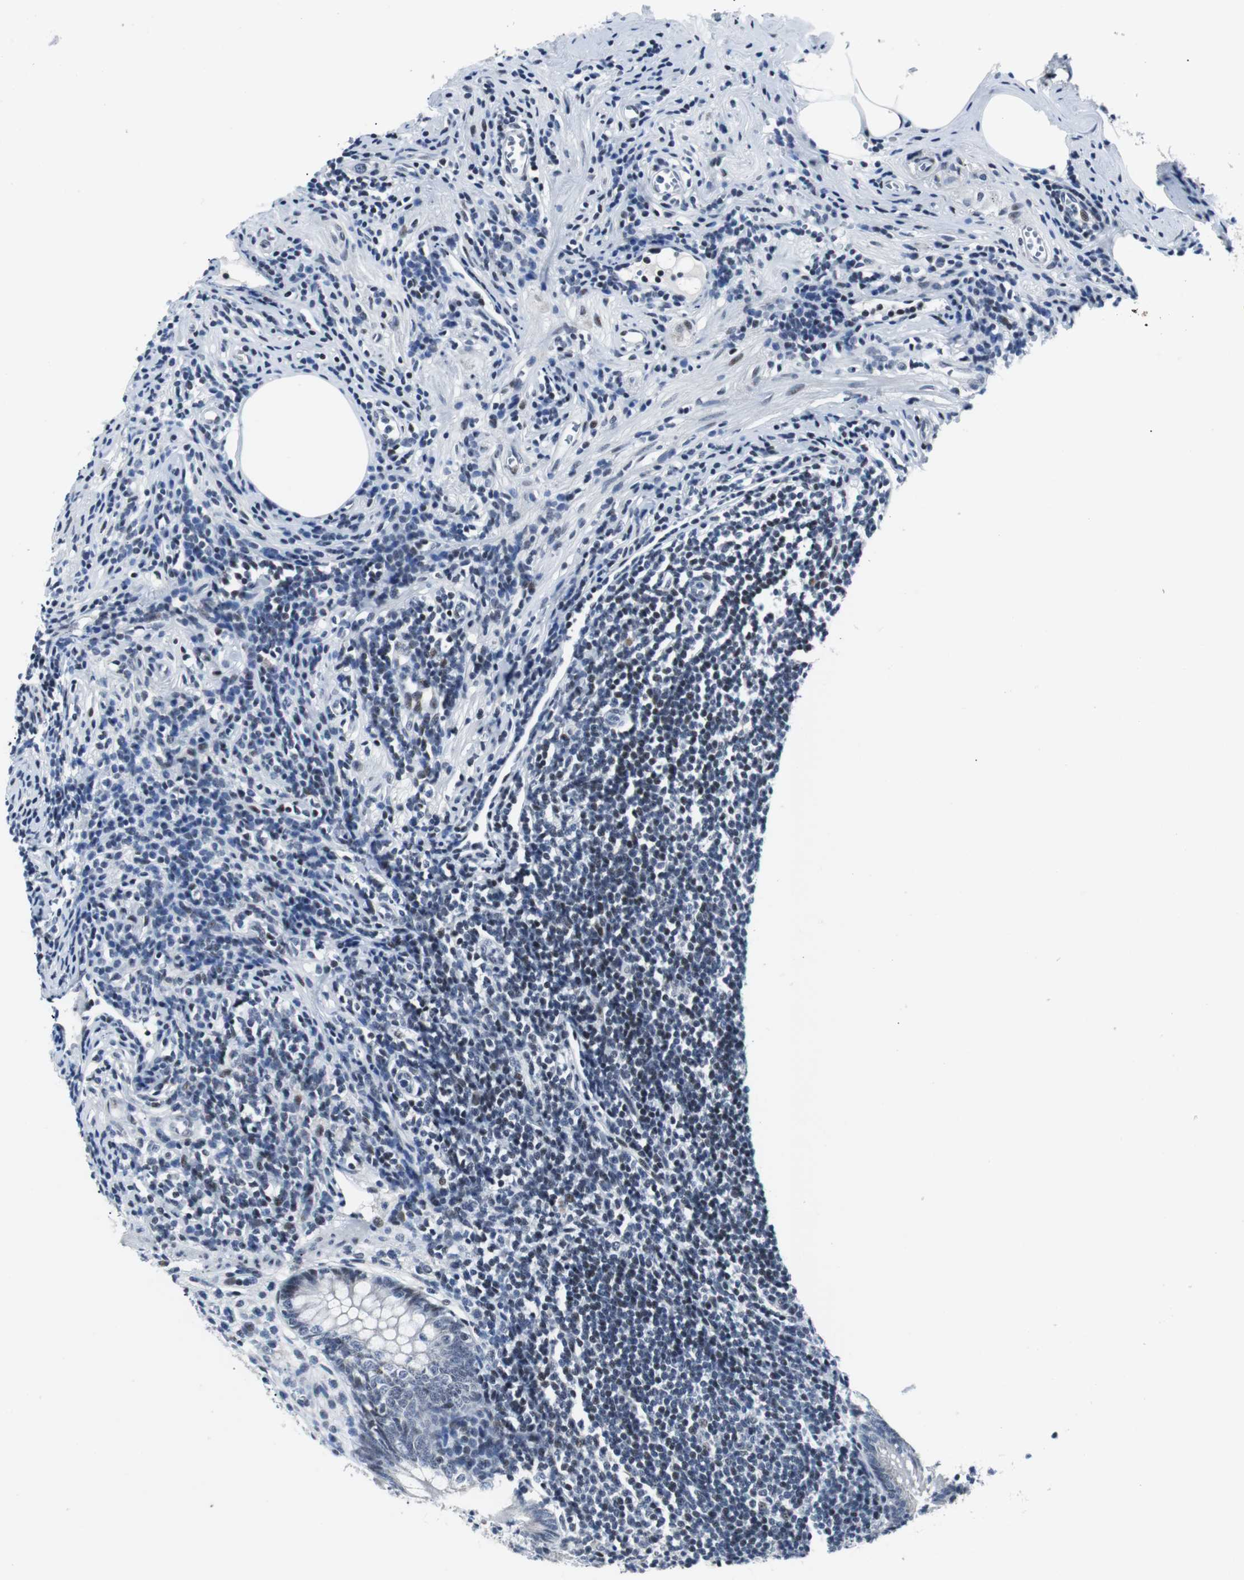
{"staining": {"intensity": "weak", "quantity": "<25%", "location": "nuclear"}, "tissue": "appendix", "cell_type": "Glandular cells", "image_type": "normal", "snomed": [{"axis": "morphology", "description": "Normal tissue, NOS"}, {"axis": "topography", "description": "Appendix"}], "caption": "Photomicrograph shows no protein positivity in glandular cells of unremarkable appendix.", "gene": "MTA1", "patient": {"sex": "female", "age": 50}}